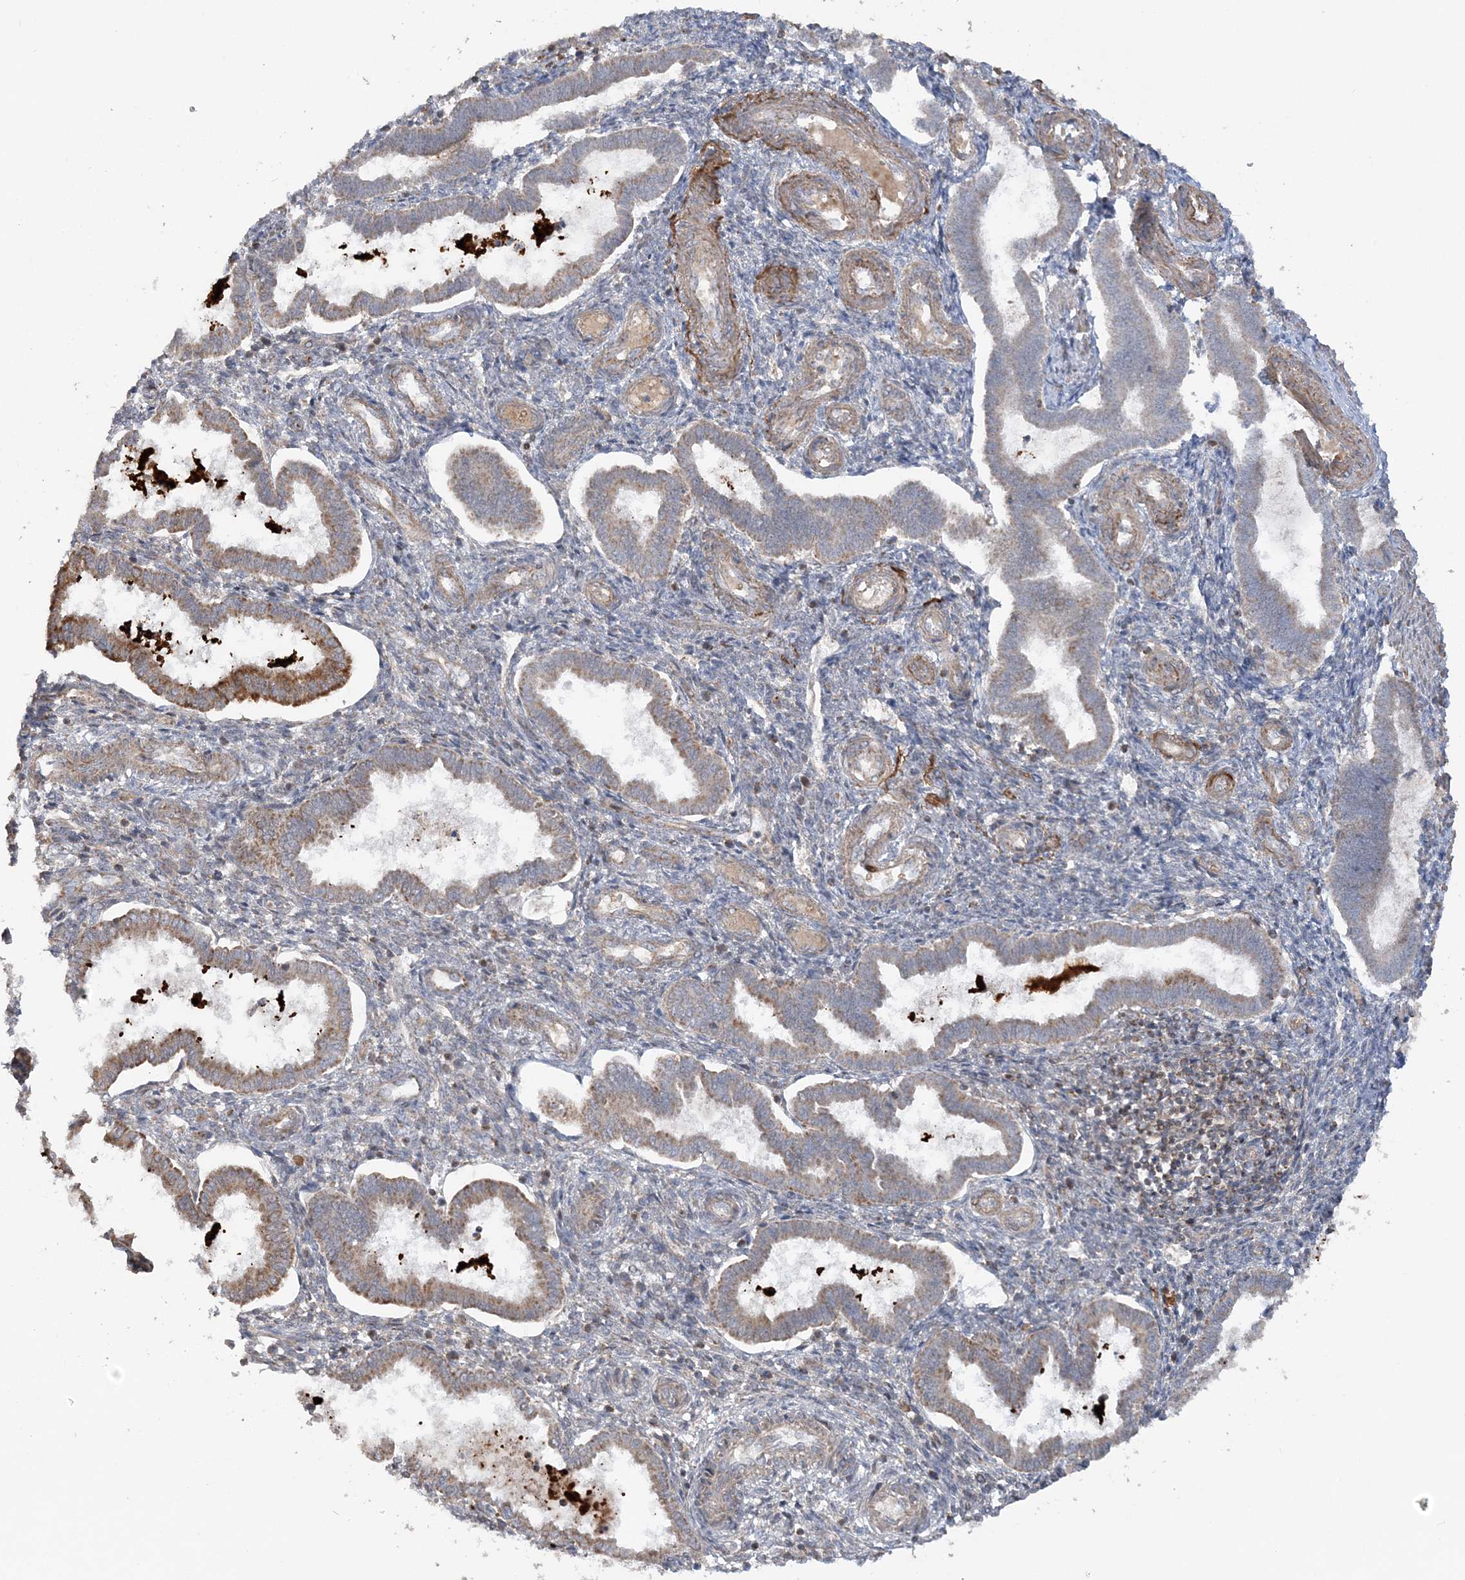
{"staining": {"intensity": "negative", "quantity": "none", "location": "none"}, "tissue": "endometrium", "cell_type": "Cells in endometrial stroma", "image_type": "normal", "snomed": [{"axis": "morphology", "description": "Normal tissue, NOS"}, {"axis": "topography", "description": "Endometrium"}], "caption": "Immunohistochemistry of unremarkable human endometrium exhibits no positivity in cells in endometrial stroma.", "gene": "SCLT1", "patient": {"sex": "female", "age": 24}}